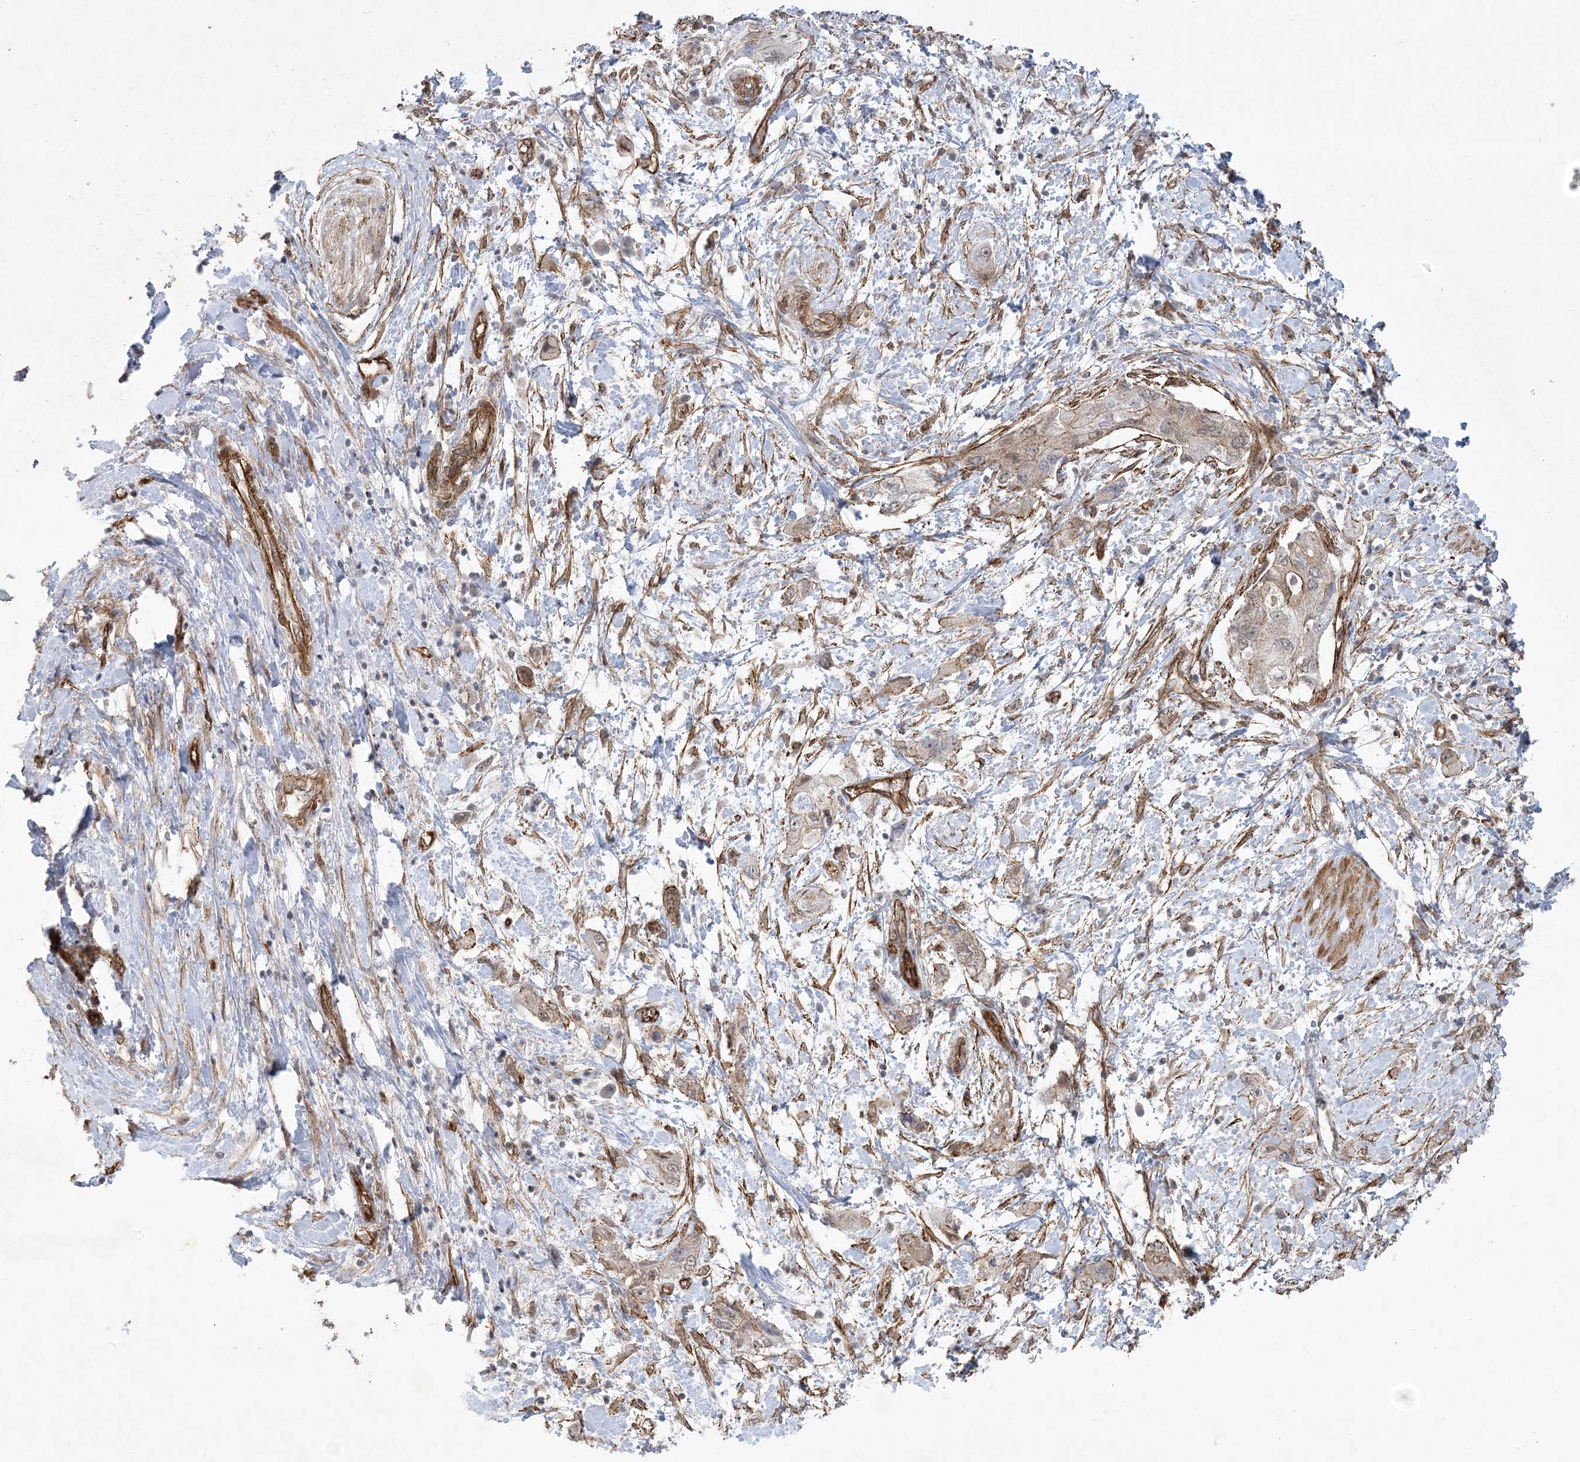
{"staining": {"intensity": "weak", "quantity": "25%-75%", "location": "cytoplasmic/membranous"}, "tissue": "pancreatic cancer", "cell_type": "Tumor cells", "image_type": "cancer", "snomed": [{"axis": "morphology", "description": "Adenocarcinoma, NOS"}, {"axis": "topography", "description": "Pancreas"}], "caption": "Pancreatic cancer stained with a brown dye exhibits weak cytoplasmic/membranous positive expression in about 25%-75% of tumor cells.", "gene": "RAI14", "patient": {"sex": "female", "age": 73}}